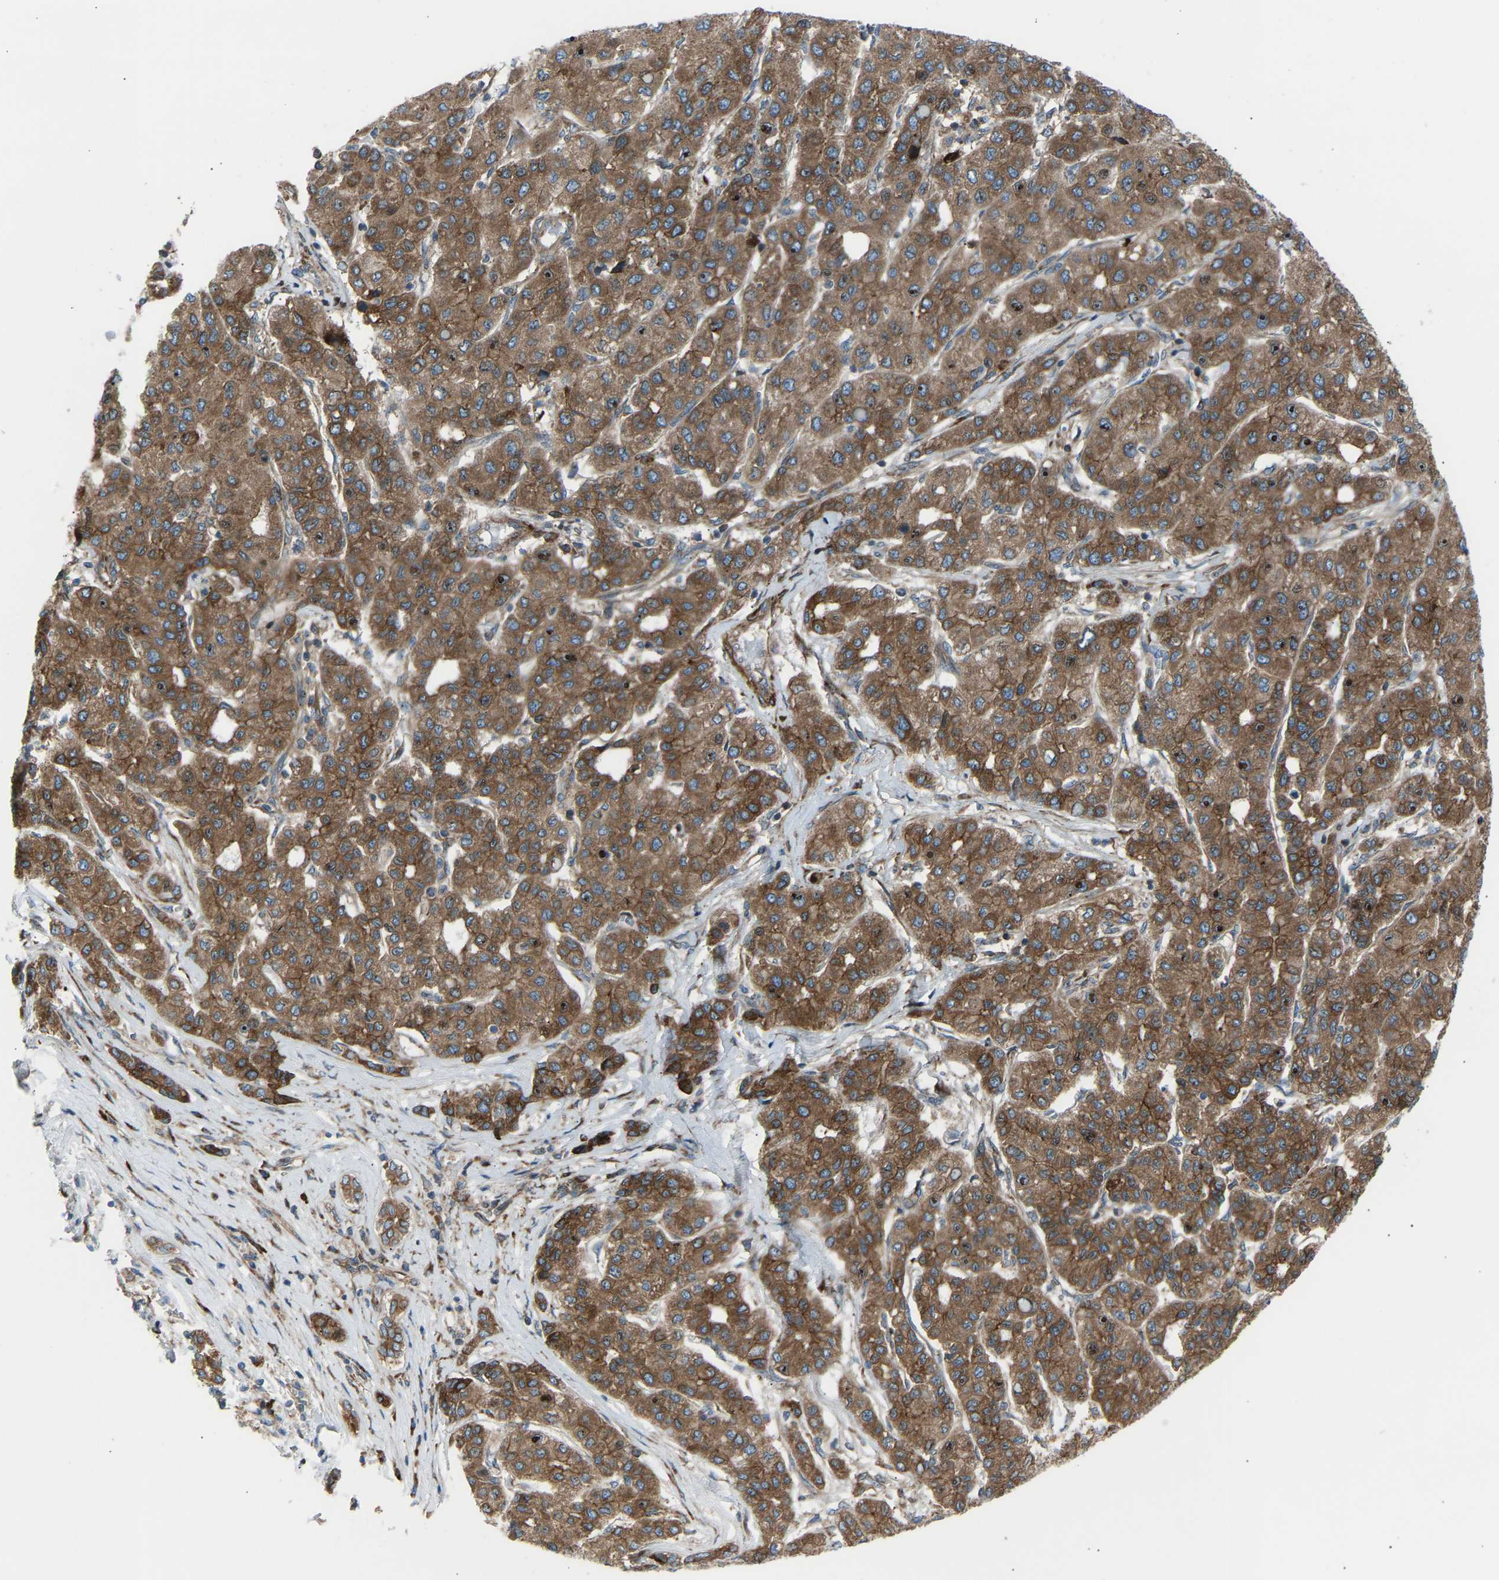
{"staining": {"intensity": "moderate", "quantity": ">75%", "location": "cytoplasmic/membranous"}, "tissue": "liver cancer", "cell_type": "Tumor cells", "image_type": "cancer", "snomed": [{"axis": "morphology", "description": "Carcinoma, Hepatocellular, NOS"}, {"axis": "topography", "description": "Liver"}], "caption": "Approximately >75% of tumor cells in liver cancer (hepatocellular carcinoma) display moderate cytoplasmic/membranous protein expression as visualized by brown immunohistochemical staining.", "gene": "VPS41", "patient": {"sex": "male", "age": 65}}